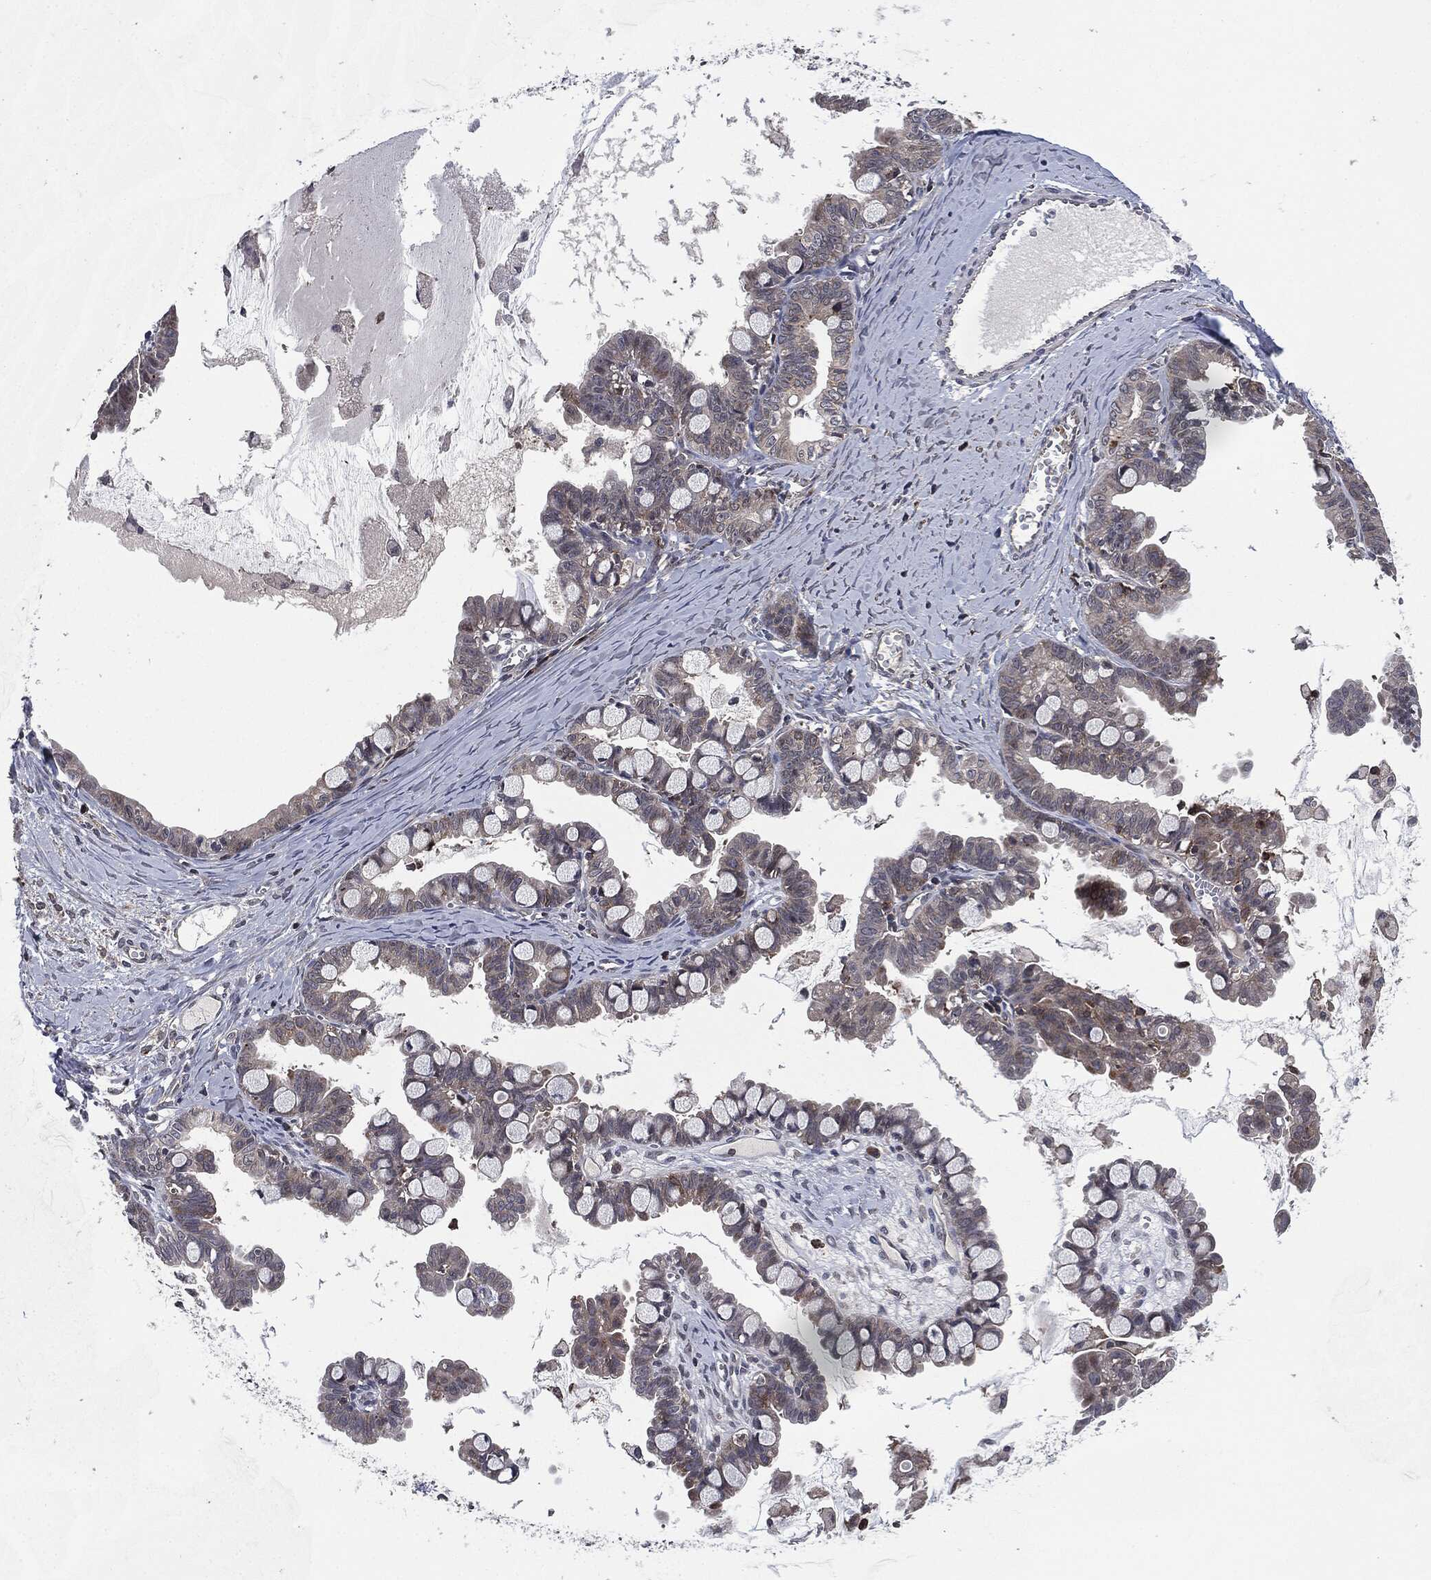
{"staining": {"intensity": "negative", "quantity": "none", "location": "none"}, "tissue": "ovarian cancer", "cell_type": "Tumor cells", "image_type": "cancer", "snomed": [{"axis": "morphology", "description": "Cystadenocarcinoma, mucinous, NOS"}, {"axis": "topography", "description": "Ovary"}], "caption": "A high-resolution histopathology image shows IHC staining of mucinous cystadenocarcinoma (ovarian), which exhibits no significant positivity in tumor cells. (DAB immunohistochemistry visualized using brightfield microscopy, high magnification).", "gene": "UBR1", "patient": {"sex": "female", "age": 63}}